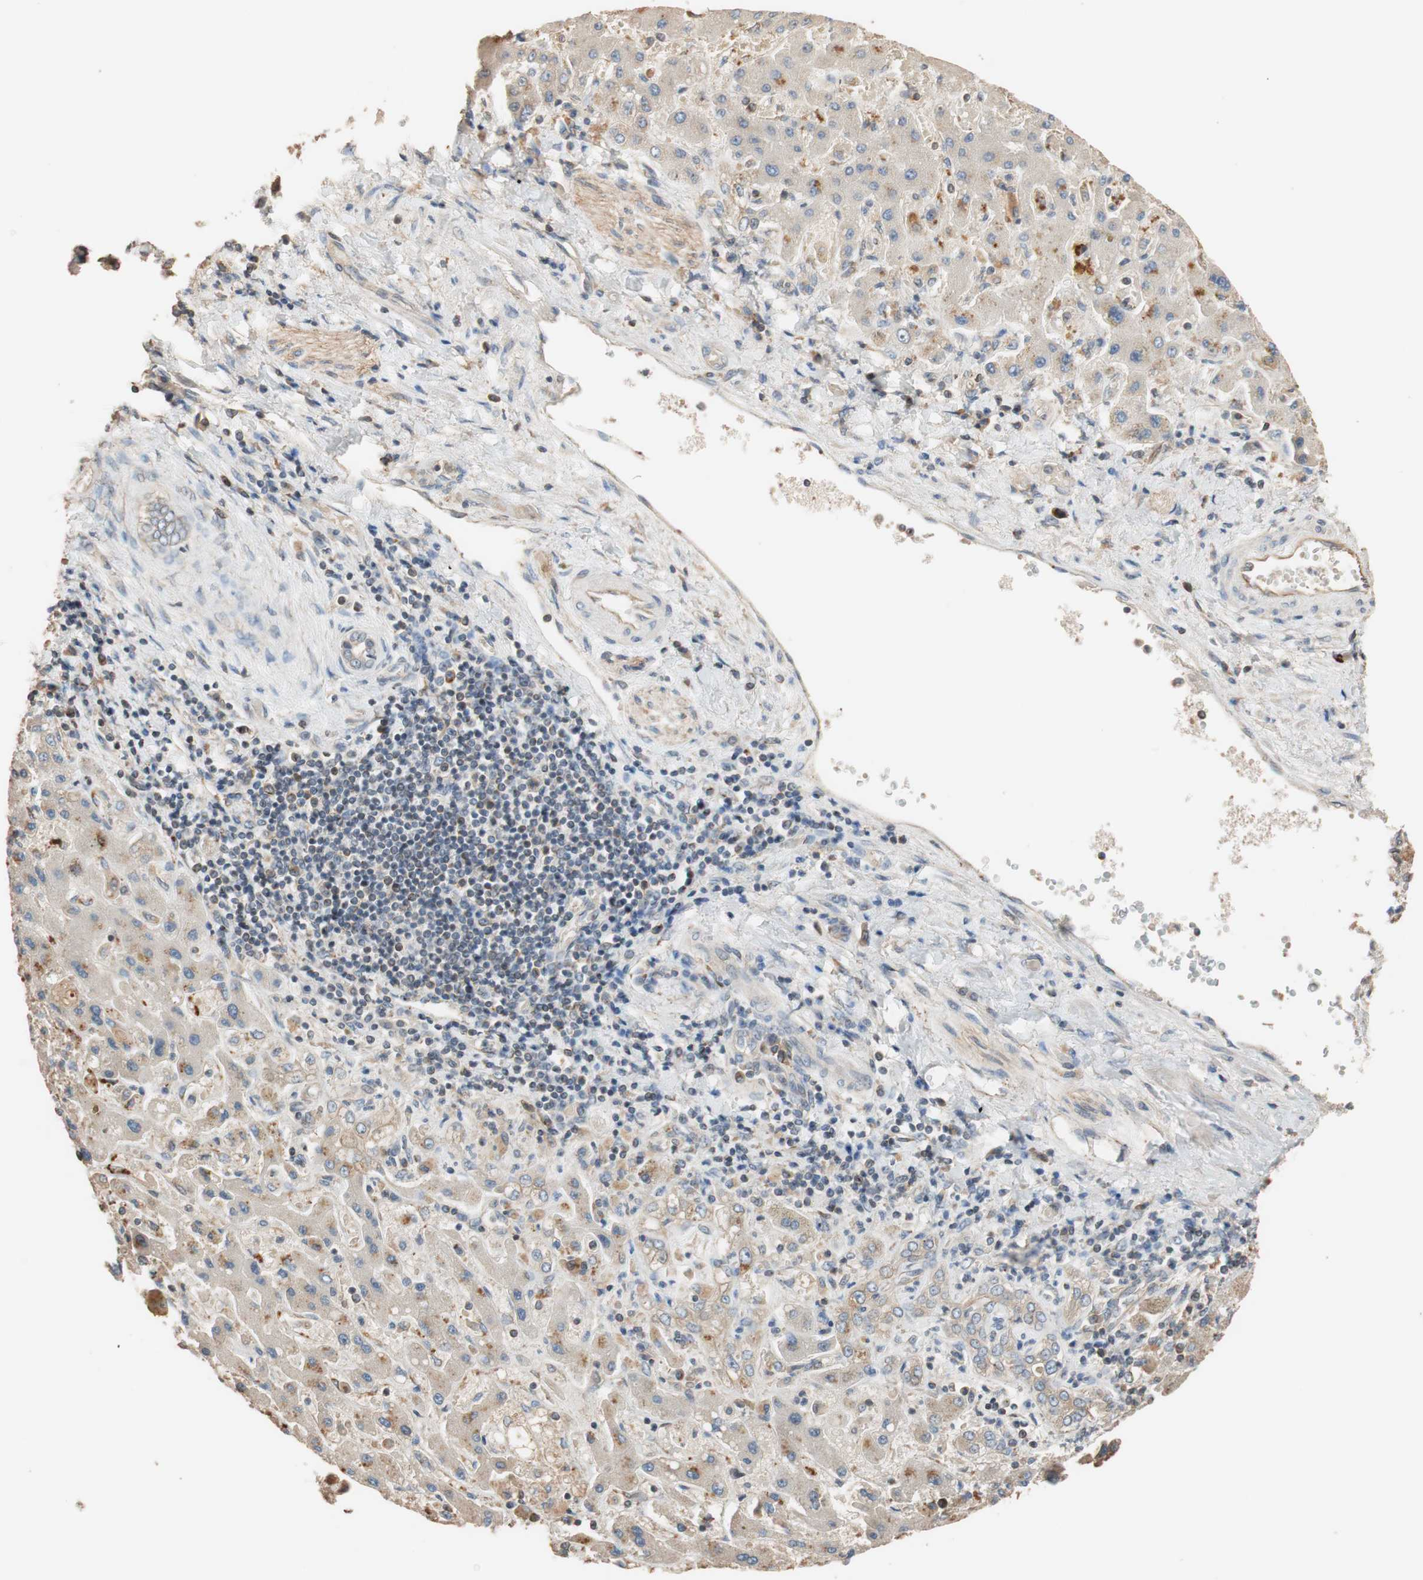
{"staining": {"intensity": "weak", "quantity": ">75%", "location": "cytoplasmic/membranous"}, "tissue": "liver cancer", "cell_type": "Tumor cells", "image_type": "cancer", "snomed": [{"axis": "morphology", "description": "Cholangiocarcinoma"}, {"axis": "topography", "description": "Liver"}], "caption": "Weak cytoplasmic/membranous positivity is present in approximately >75% of tumor cells in cholangiocarcinoma (liver). Using DAB (brown) and hematoxylin (blue) stains, captured at high magnification using brightfield microscopy.", "gene": "TUBB", "patient": {"sex": "male", "age": 50}}